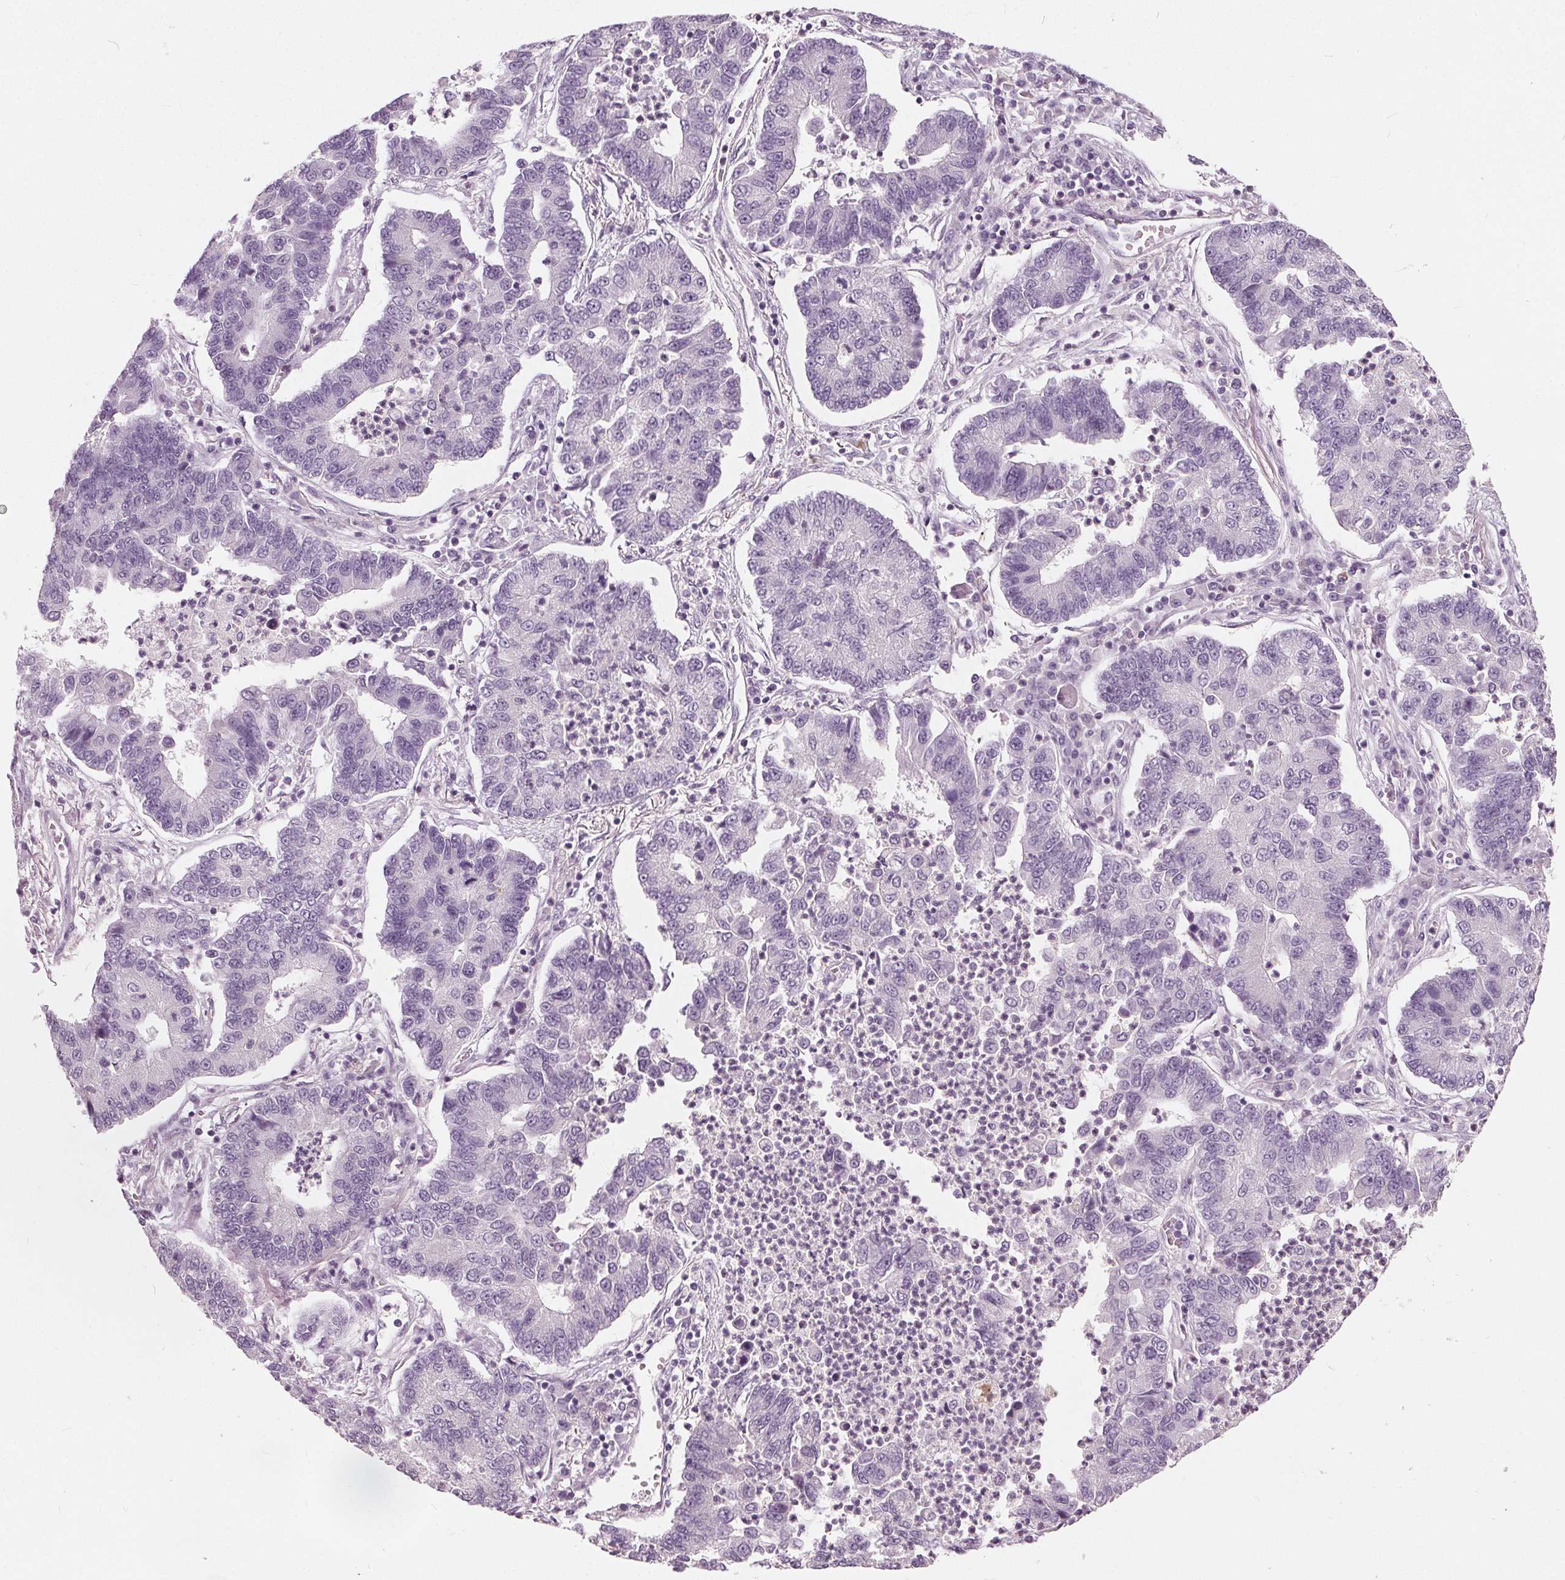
{"staining": {"intensity": "negative", "quantity": "none", "location": "none"}, "tissue": "lung cancer", "cell_type": "Tumor cells", "image_type": "cancer", "snomed": [{"axis": "morphology", "description": "Adenocarcinoma, NOS"}, {"axis": "topography", "description": "Lung"}], "caption": "An immunohistochemistry micrograph of lung cancer is shown. There is no staining in tumor cells of lung cancer.", "gene": "TKFC", "patient": {"sex": "female", "age": 57}}